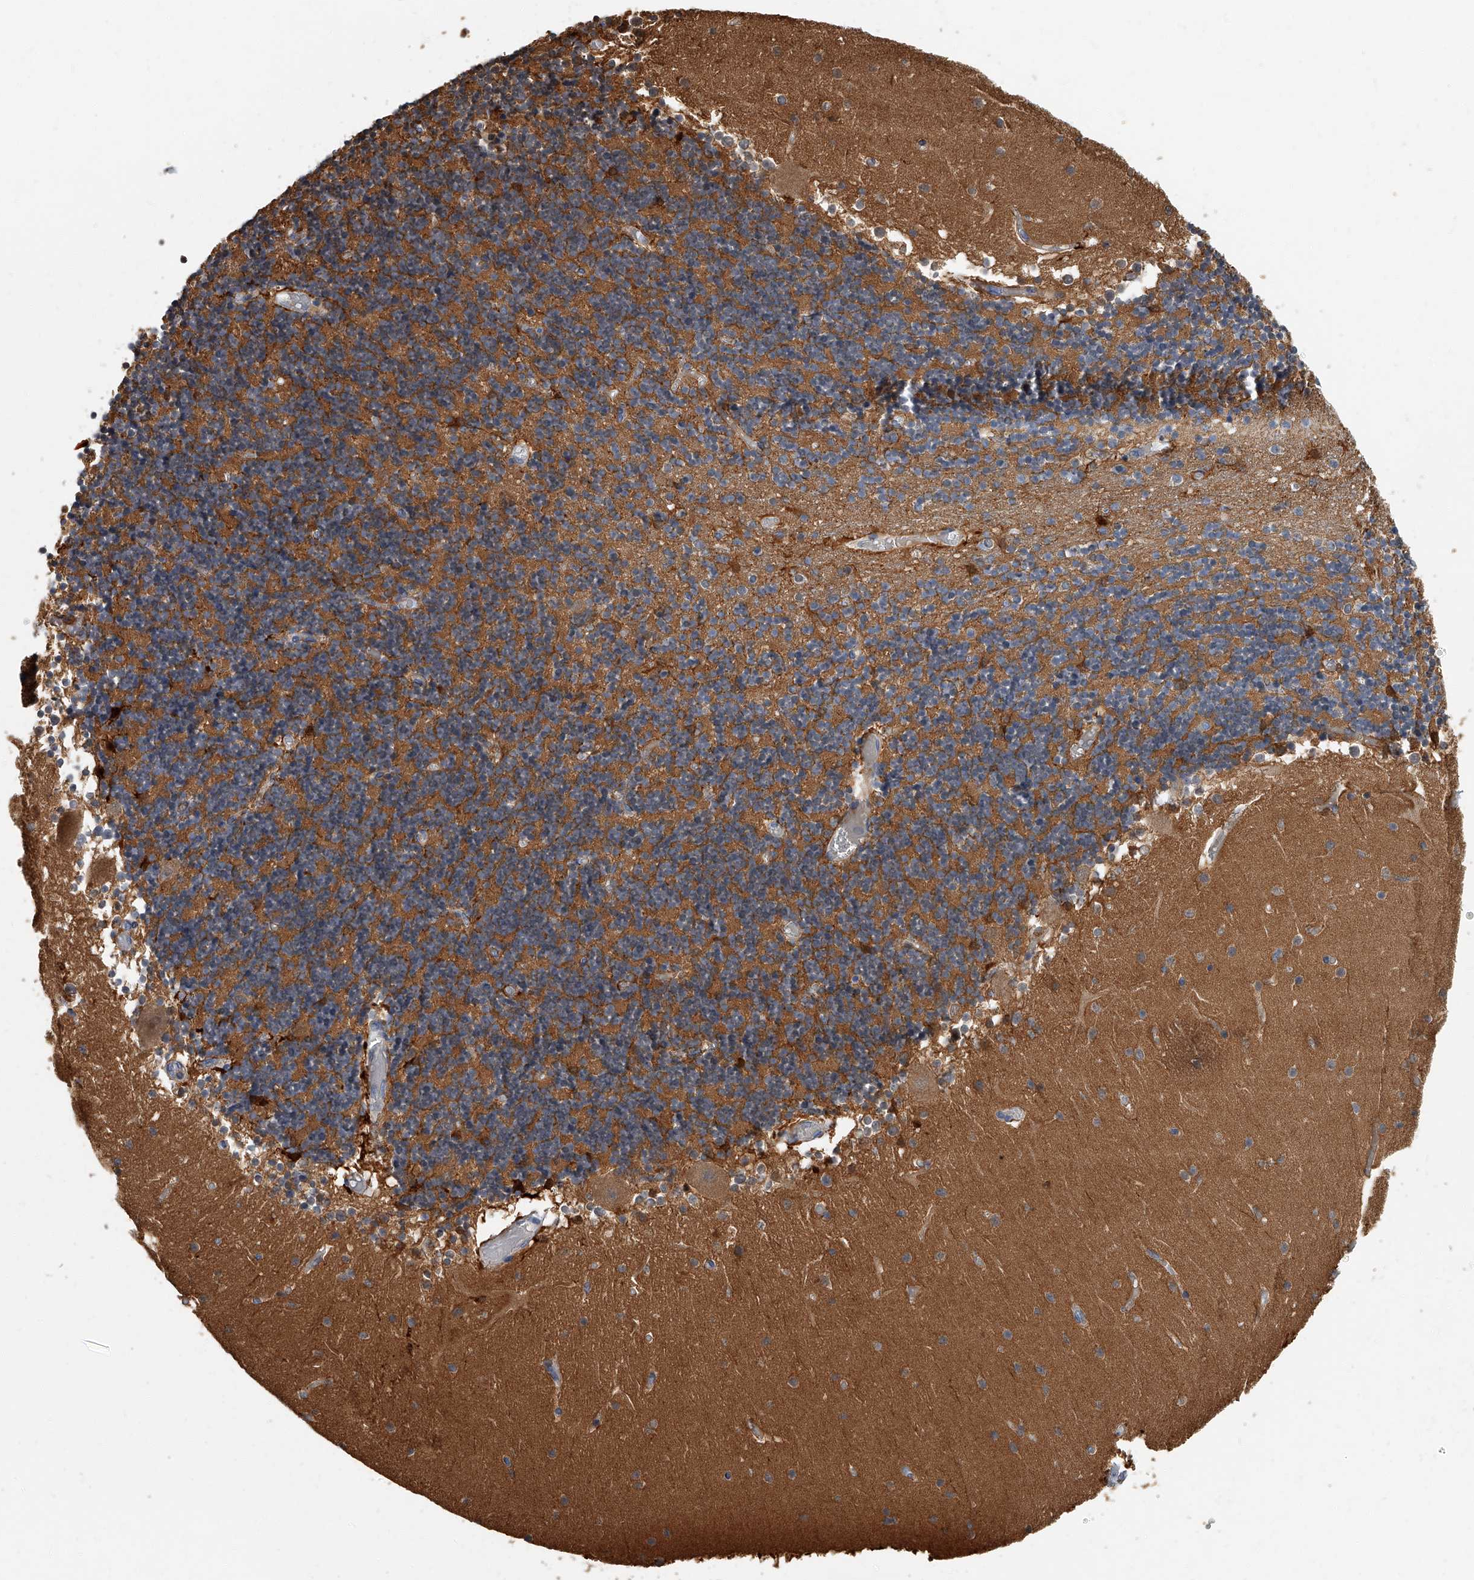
{"staining": {"intensity": "moderate", "quantity": "25%-75%", "location": "cytoplasmic/membranous"}, "tissue": "cerebellum", "cell_type": "Cells in granular layer", "image_type": "normal", "snomed": [{"axis": "morphology", "description": "Normal tissue, NOS"}, {"axis": "topography", "description": "Cerebellum"}], "caption": "Protein analysis of benign cerebellum demonstrates moderate cytoplasmic/membranous expression in approximately 25%-75% of cells in granular layer. (brown staining indicates protein expression, while blue staining denotes nuclei).", "gene": "CD200", "patient": {"sex": "female", "age": 28}}